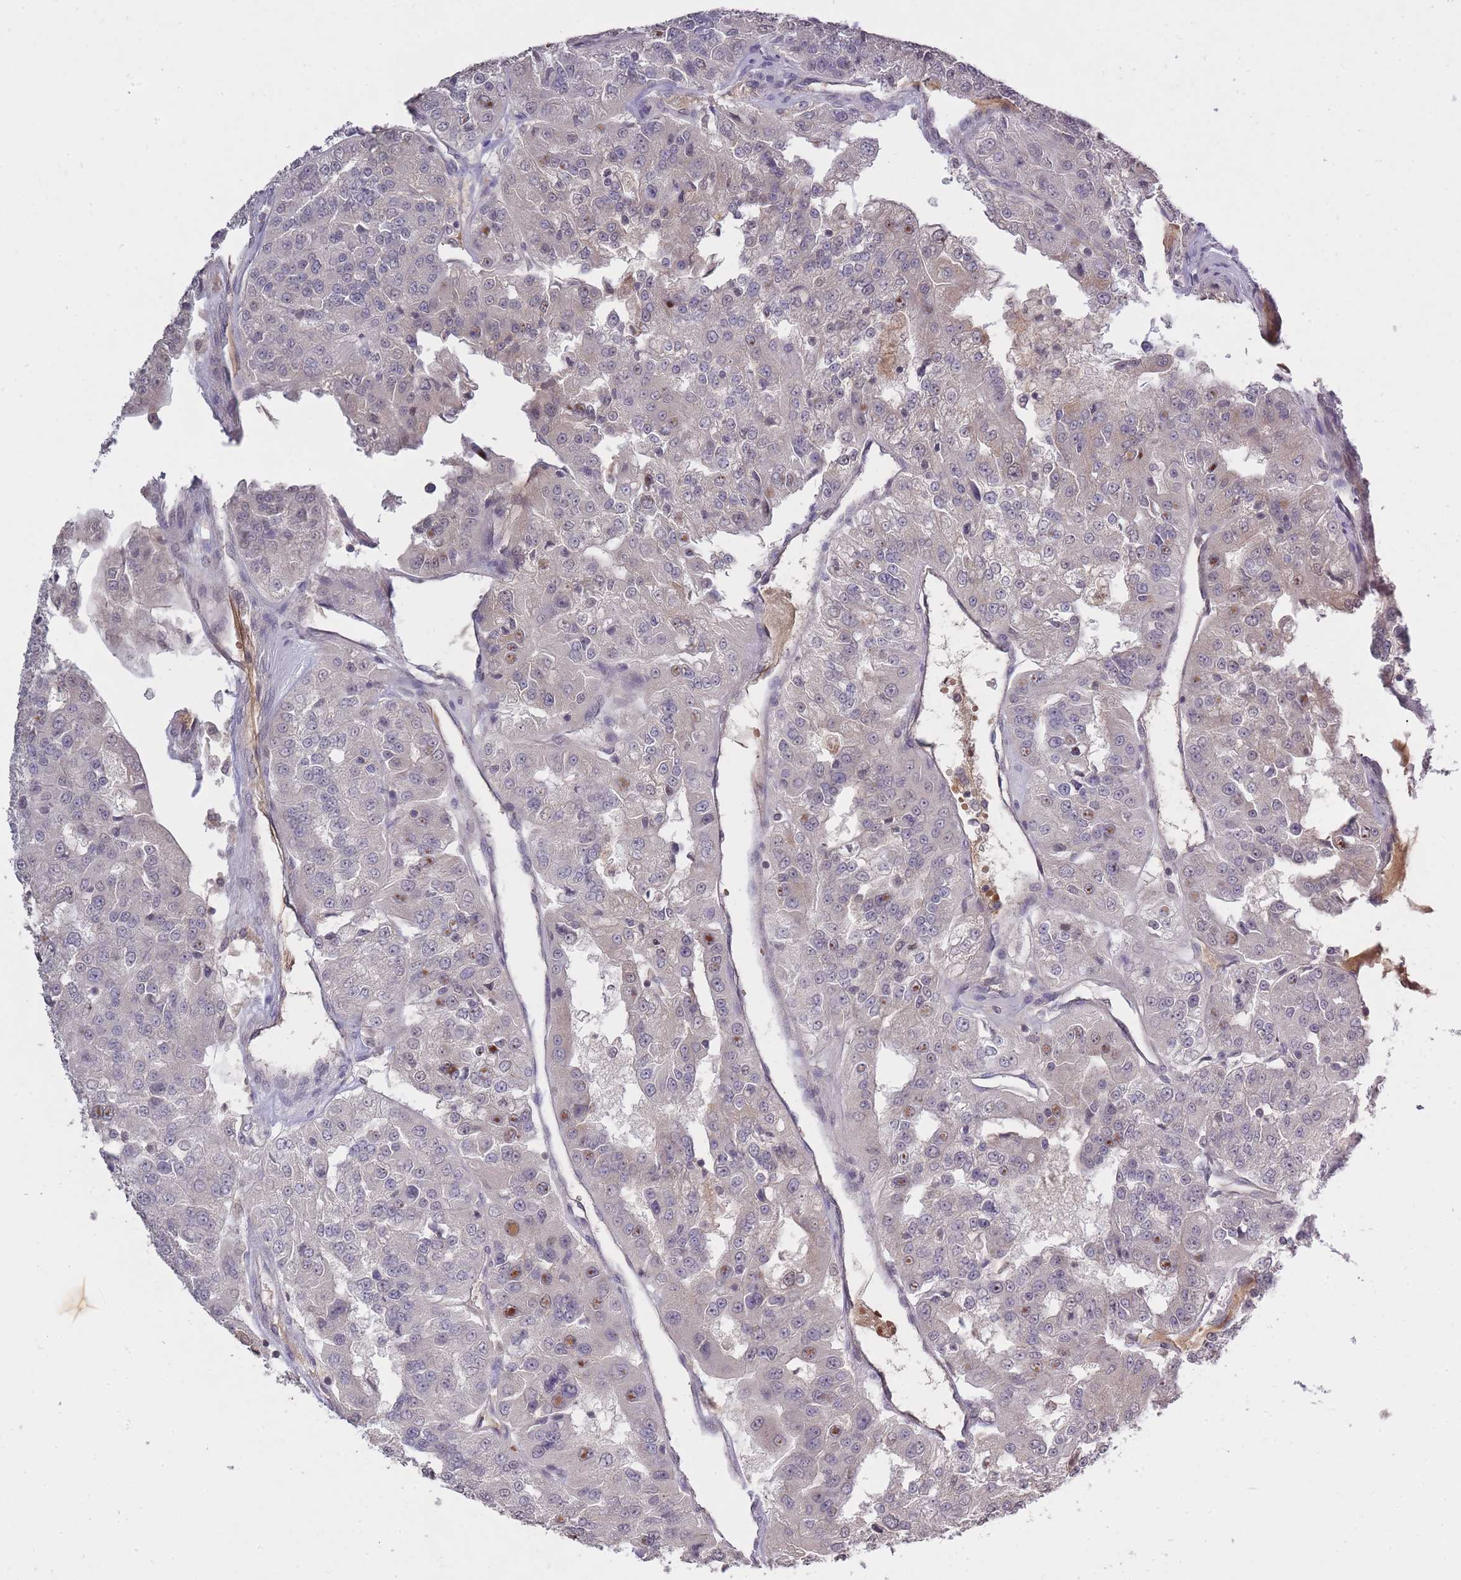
{"staining": {"intensity": "negative", "quantity": "none", "location": "none"}, "tissue": "renal cancer", "cell_type": "Tumor cells", "image_type": "cancer", "snomed": [{"axis": "morphology", "description": "Adenocarcinoma, NOS"}, {"axis": "topography", "description": "Kidney"}], "caption": "Immunohistochemistry (IHC) image of neoplastic tissue: human renal cancer stained with DAB (3,3'-diaminobenzidine) demonstrates no significant protein expression in tumor cells.", "gene": "ADCYAP1R1", "patient": {"sex": "female", "age": 63}}